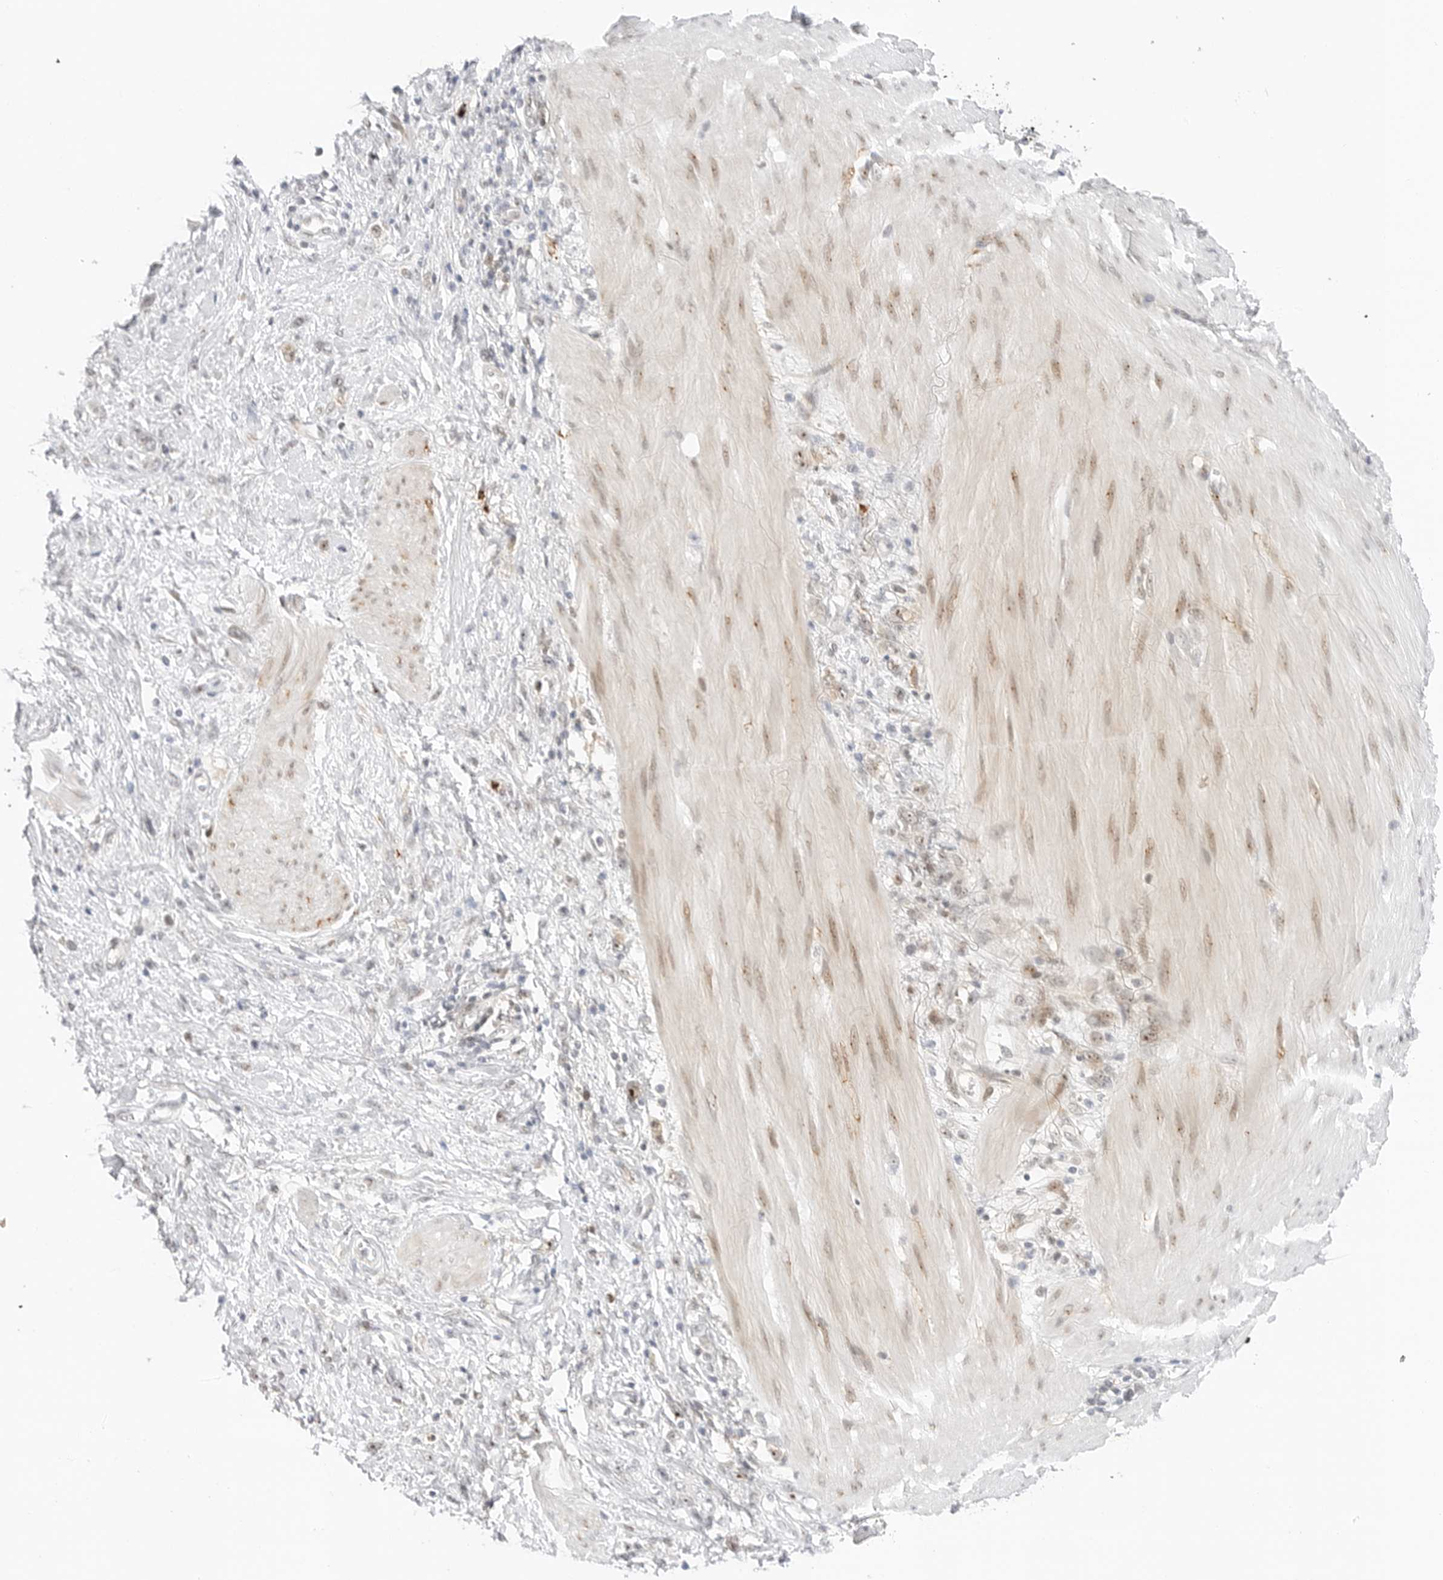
{"staining": {"intensity": "weak", "quantity": "25%-75%", "location": "cytoplasmic/membranous,nuclear"}, "tissue": "stomach cancer", "cell_type": "Tumor cells", "image_type": "cancer", "snomed": [{"axis": "morphology", "description": "Adenocarcinoma, NOS"}, {"axis": "topography", "description": "Stomach"}], "caption": "Immunohistochemistry (IHC) staining of stomach cancer, which reveals low levels of weak cytoplasmic/membranous and nuclear staining in approximately 25%-75% of tumor cells indicating weak cytoplasmic/membranous and nuclear protein positivity. The staining was performed using DAB (brown) for protein detection and nuclei were counterstained in hematoxylin (blue).", "gene": "HIPK3", "patient": {"sex": "female", "age": 76}}